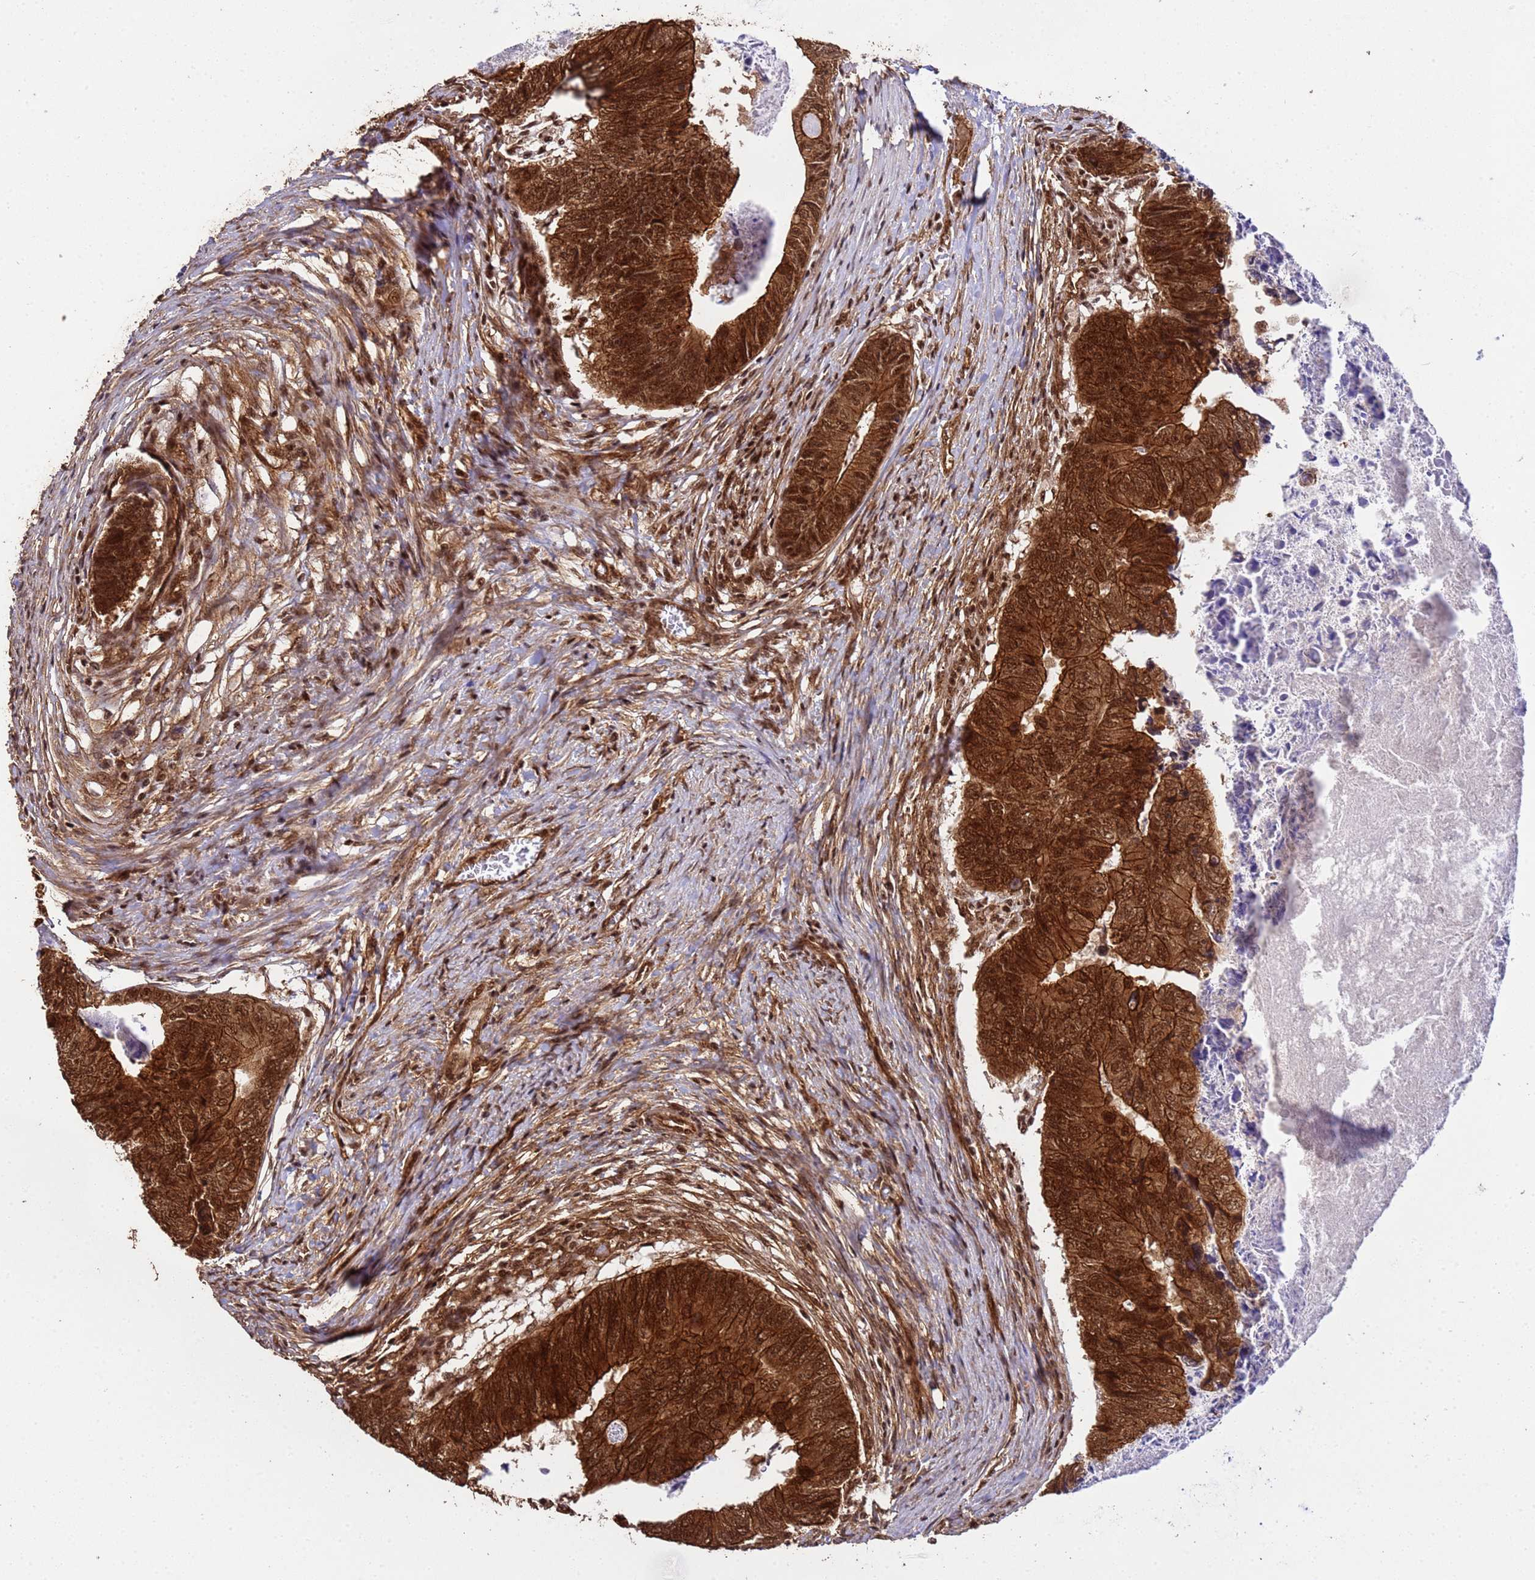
{"staining": {"intensity": "strong", "quantity": ">75%", "location": "cytoplasmic/membranous,nuclear"}, "tissue": "colorectal cancer", "cell_type": "Tumor cells", "image_type": "cancer", "snomed": [{"axis": "morphology", "description": "Adenocarcinoma, NOS"}, {"axis": "topography", "description": "Colon"}], "caption": "Colorectal cancer (adenocarcinoma) tissue reveals strong cytoplasmic/membranous and nuclear expression in about >75% of tumor cells, visualized by immunohistochemistry.", "gene": "SYF2", "patient": {"sex": "female", "age": 67}}